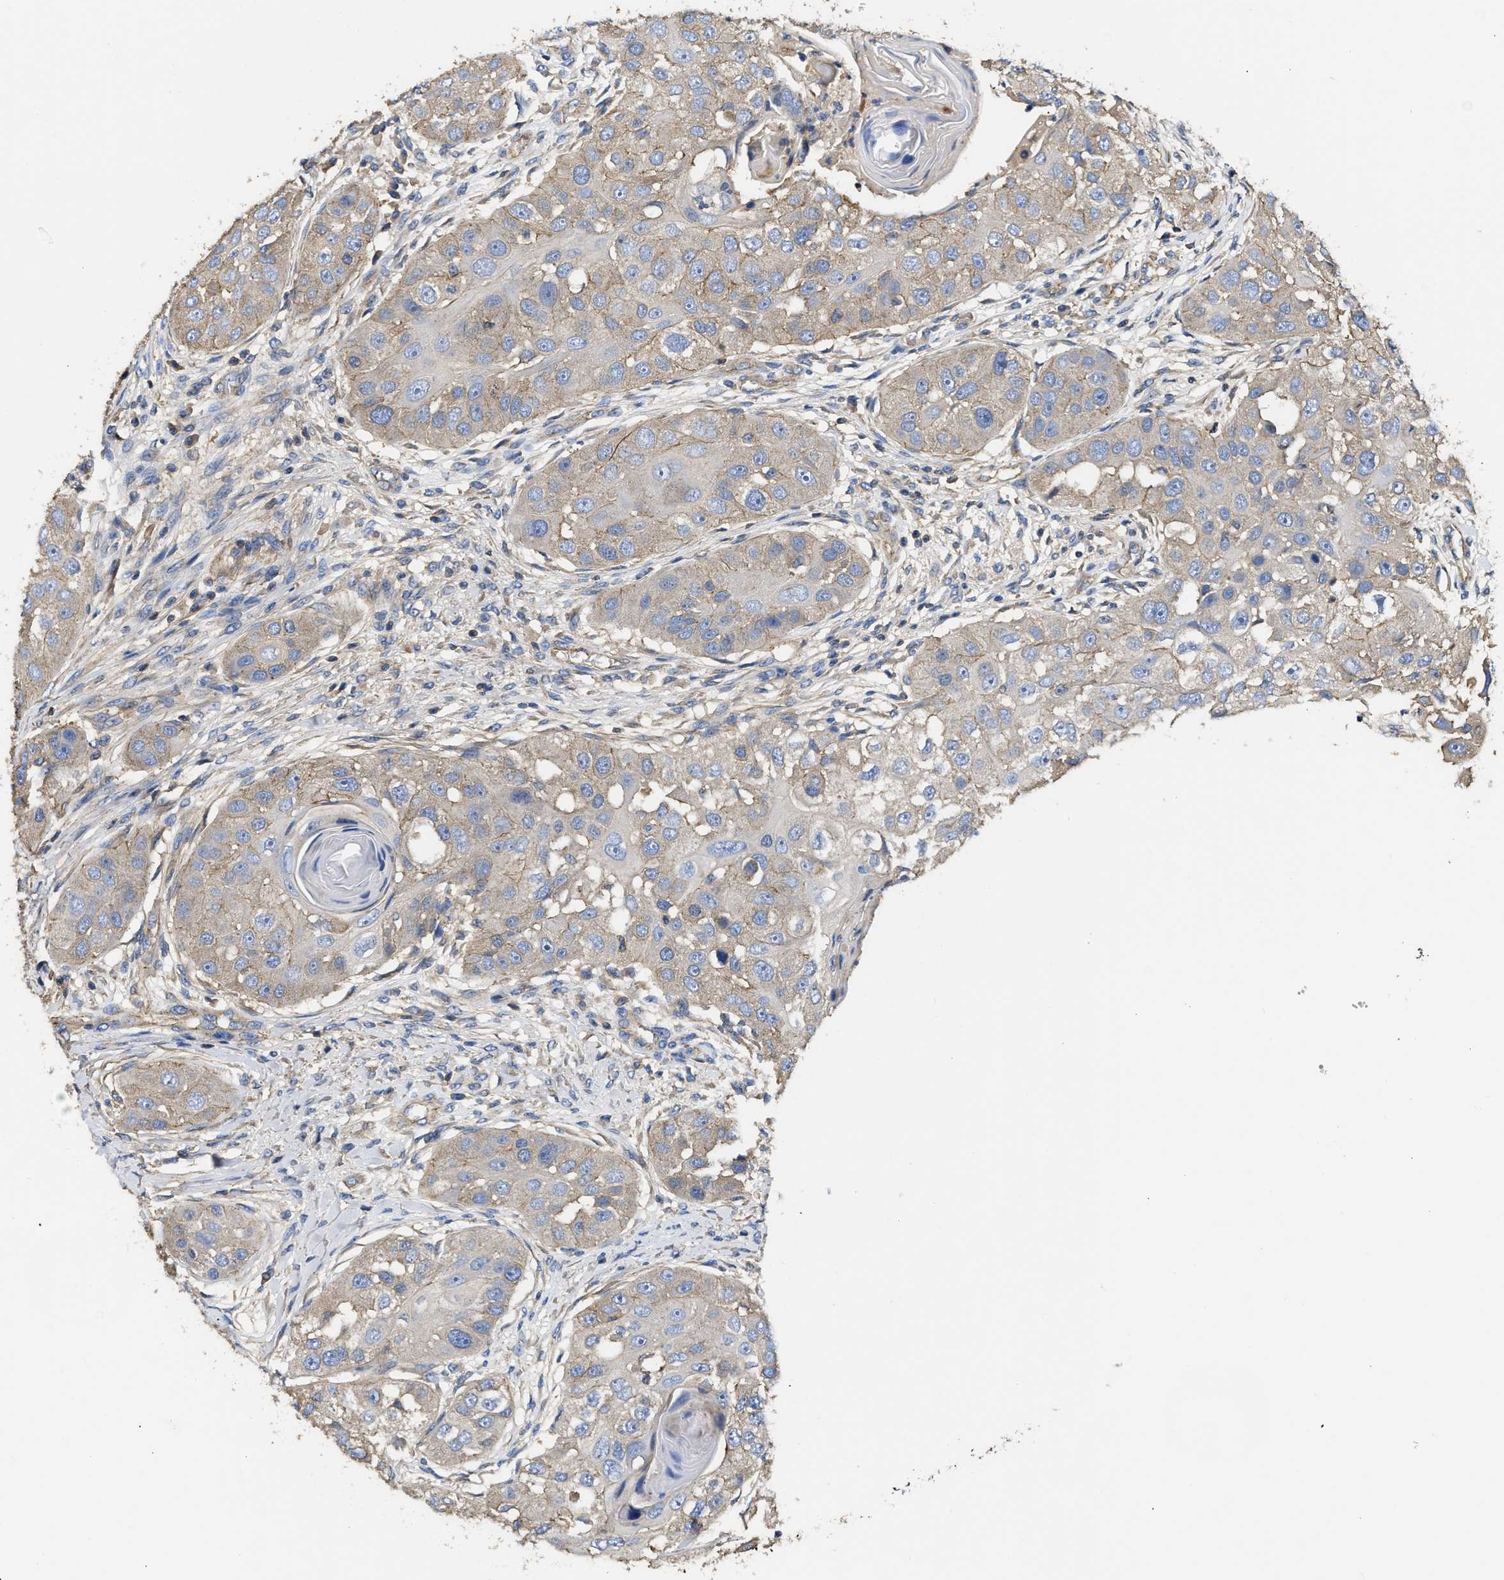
{"staining": {"intensity": "weak", "quantity": ">75%", "location": "cytoplasmic/membranous"}, "tissue": "head and neck cancer", "cell_type": "Tumor cells", "image_type": "cancer", "snomed": [{"axis": "morphology", "description": "Normal tissue, NOS"}, {"axis": "morphology", "description": "Squamous cell carcinoma, NOS"}, {"axis": "topography", "description": "Skeletal muscle"}, {"axis": "topography", "description": "Head-Neck"}], "caption": "Head and neck cancer stained with IHC demonstrates weak cytoplasmic/membranous positivity in approximately >75% of tumor cells.", "gene": "USP4", "patient": {"sex": "male", "age": 51}}